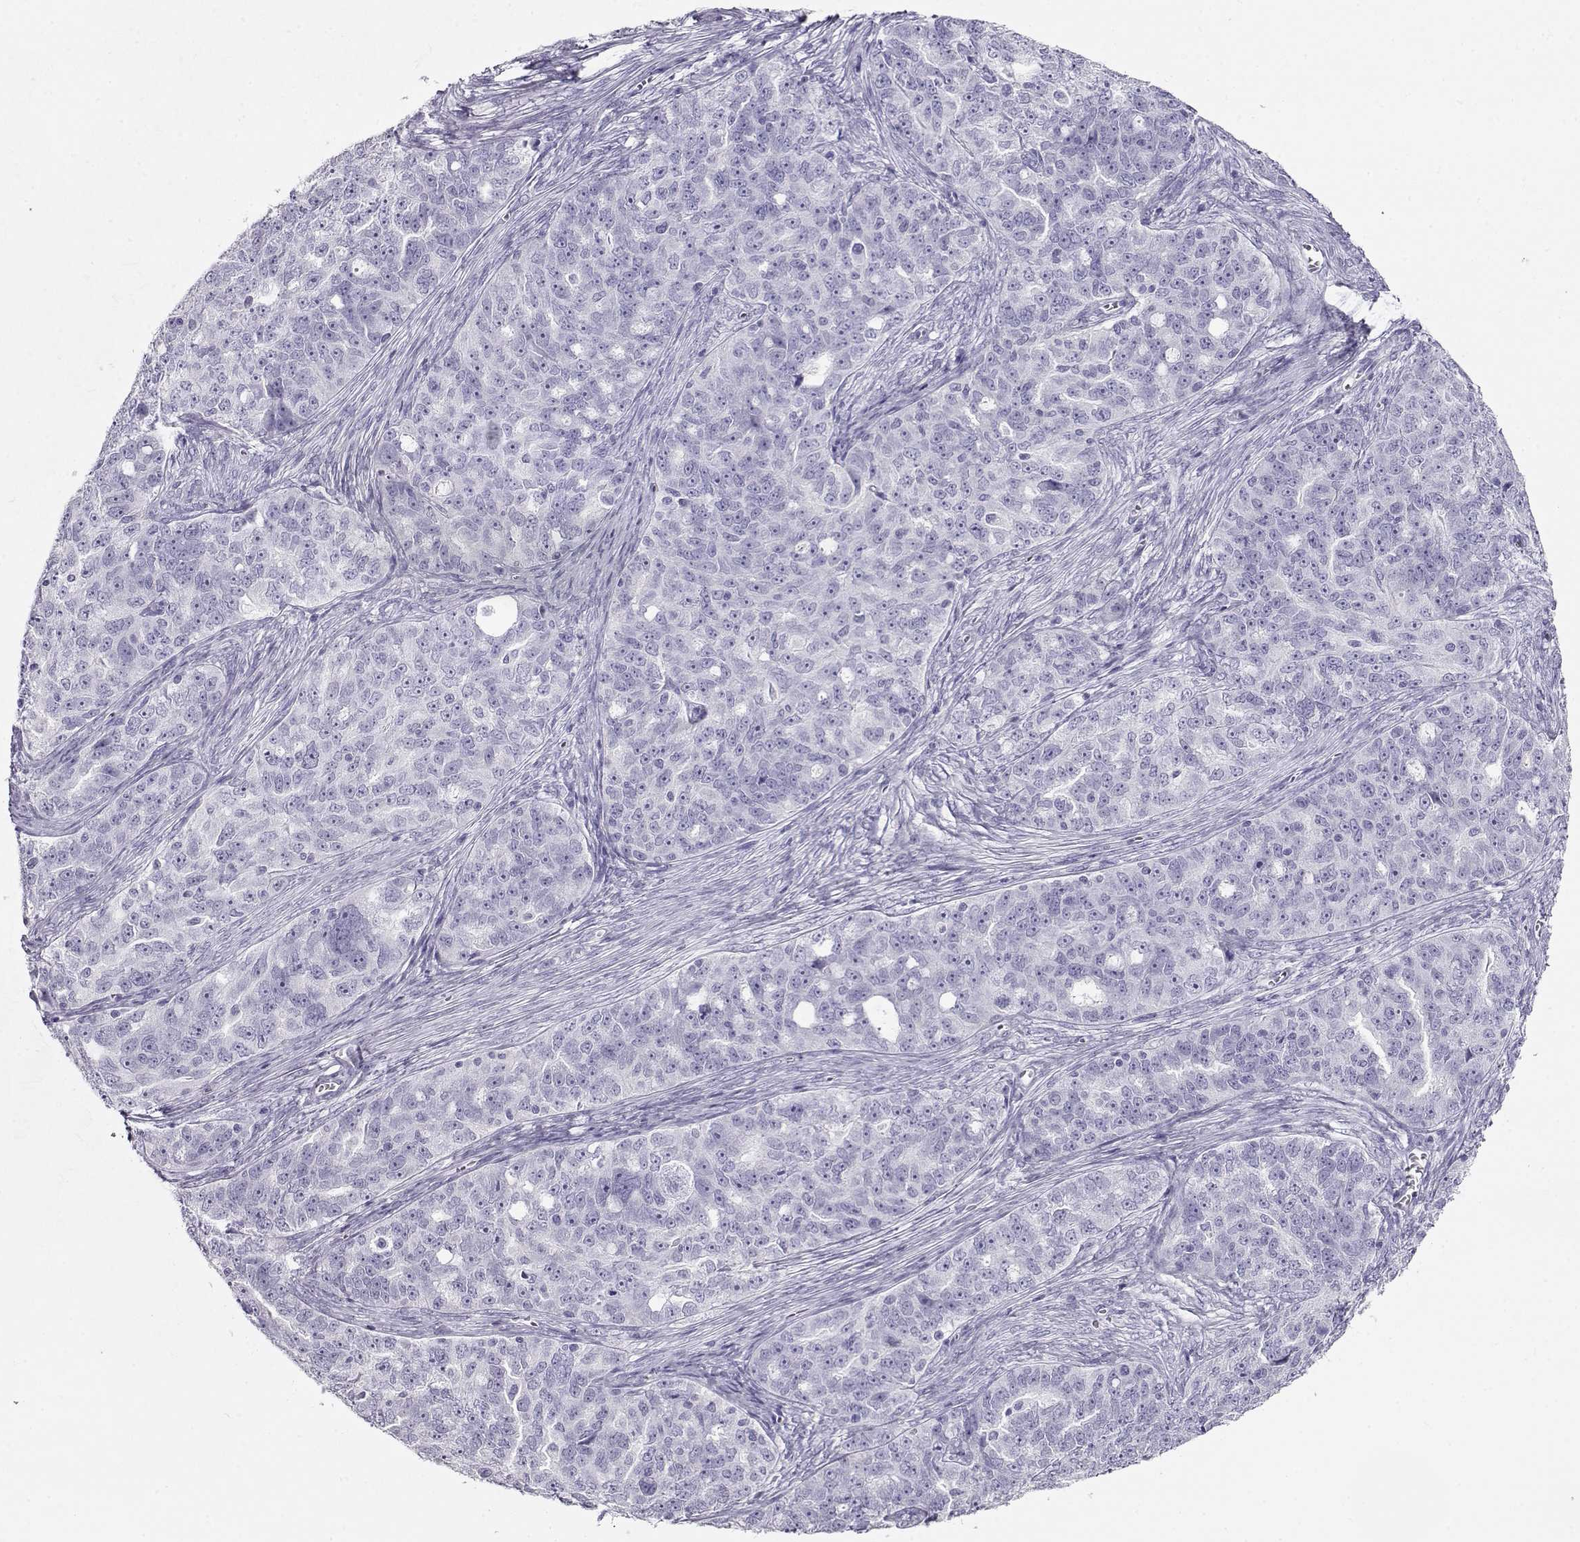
{"staining": {"intensity": "negative", "quantity": "none", "location": "none"}, "tissue": "ovarian cancer", "cell_type": "Tumor cells", "image_type": "cancer", "snomed": [{"axis": "morphology", "description": "Cystadenocarcinoma, serous, NOS"}, {"axis": "topography", "description": "Ovary"}], "caption": "Tumor cells are negative for brown protein staining in serous cystadenocarcinoma (ovarian).", "gene": "ACTN2", "patient": {"sex": "female", "age": 51}}